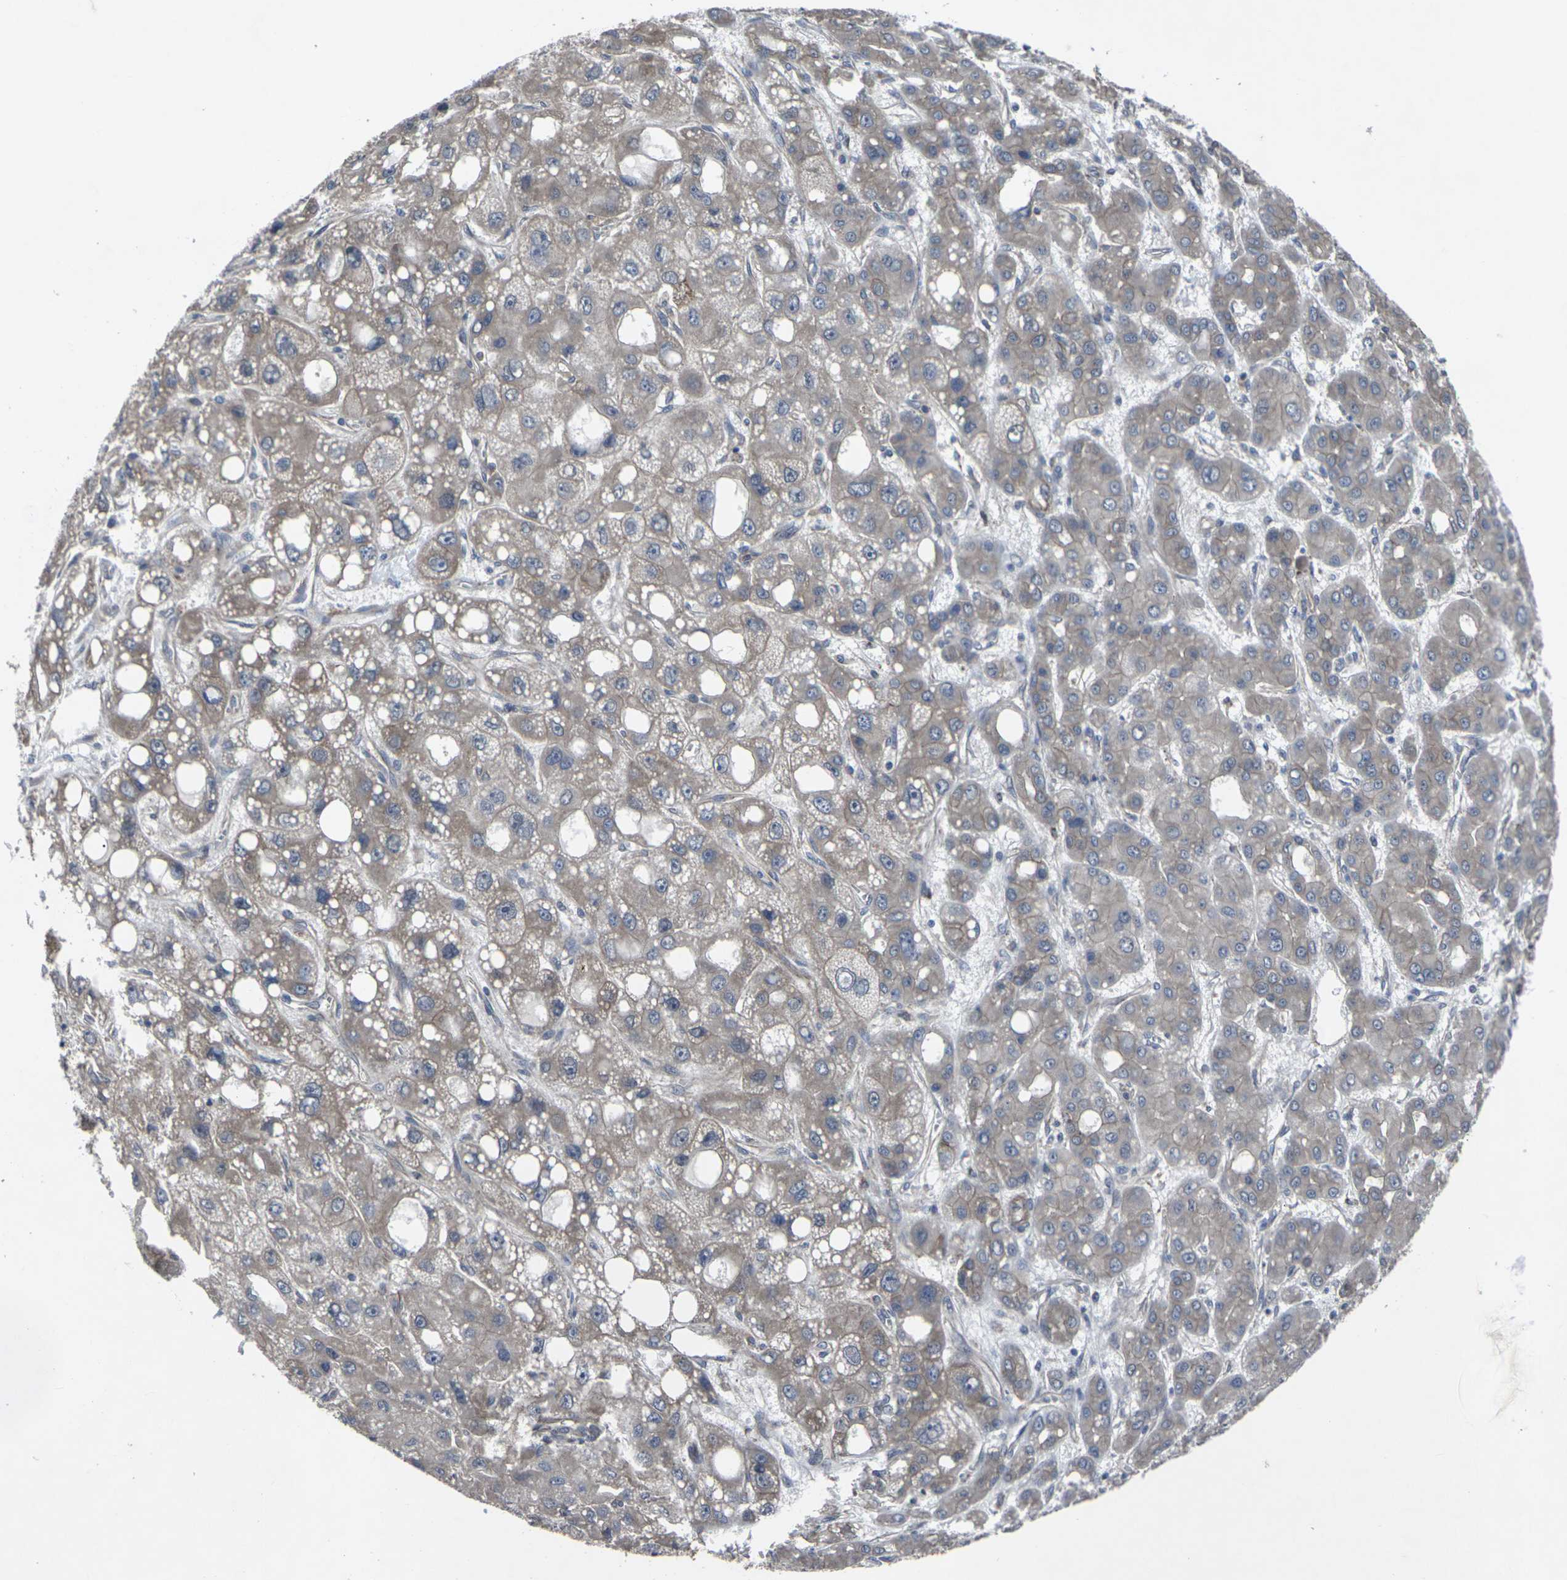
{"staining": {"intensity": "weak", "quantity": ">75%", "location": "cytoplasmic/membranous"}, "tissue": "liver cancer", "cell_type": "Tumor cells", "image_type": "cancer", "snomed": [{"axis": "morphology", "description": "Carcinoma, Hepatocellular, NOS"}, {"axis": "topography", "description": "Liver"}], "caption": "Human liver hepatocellular carcinoma stained with a brown dye displays weak cytoplasmic/membranous positive expression in about >75% of tumor cells.", "gene": "MAPKAPK2", "patient": {"sex": "male", "age": 55}}